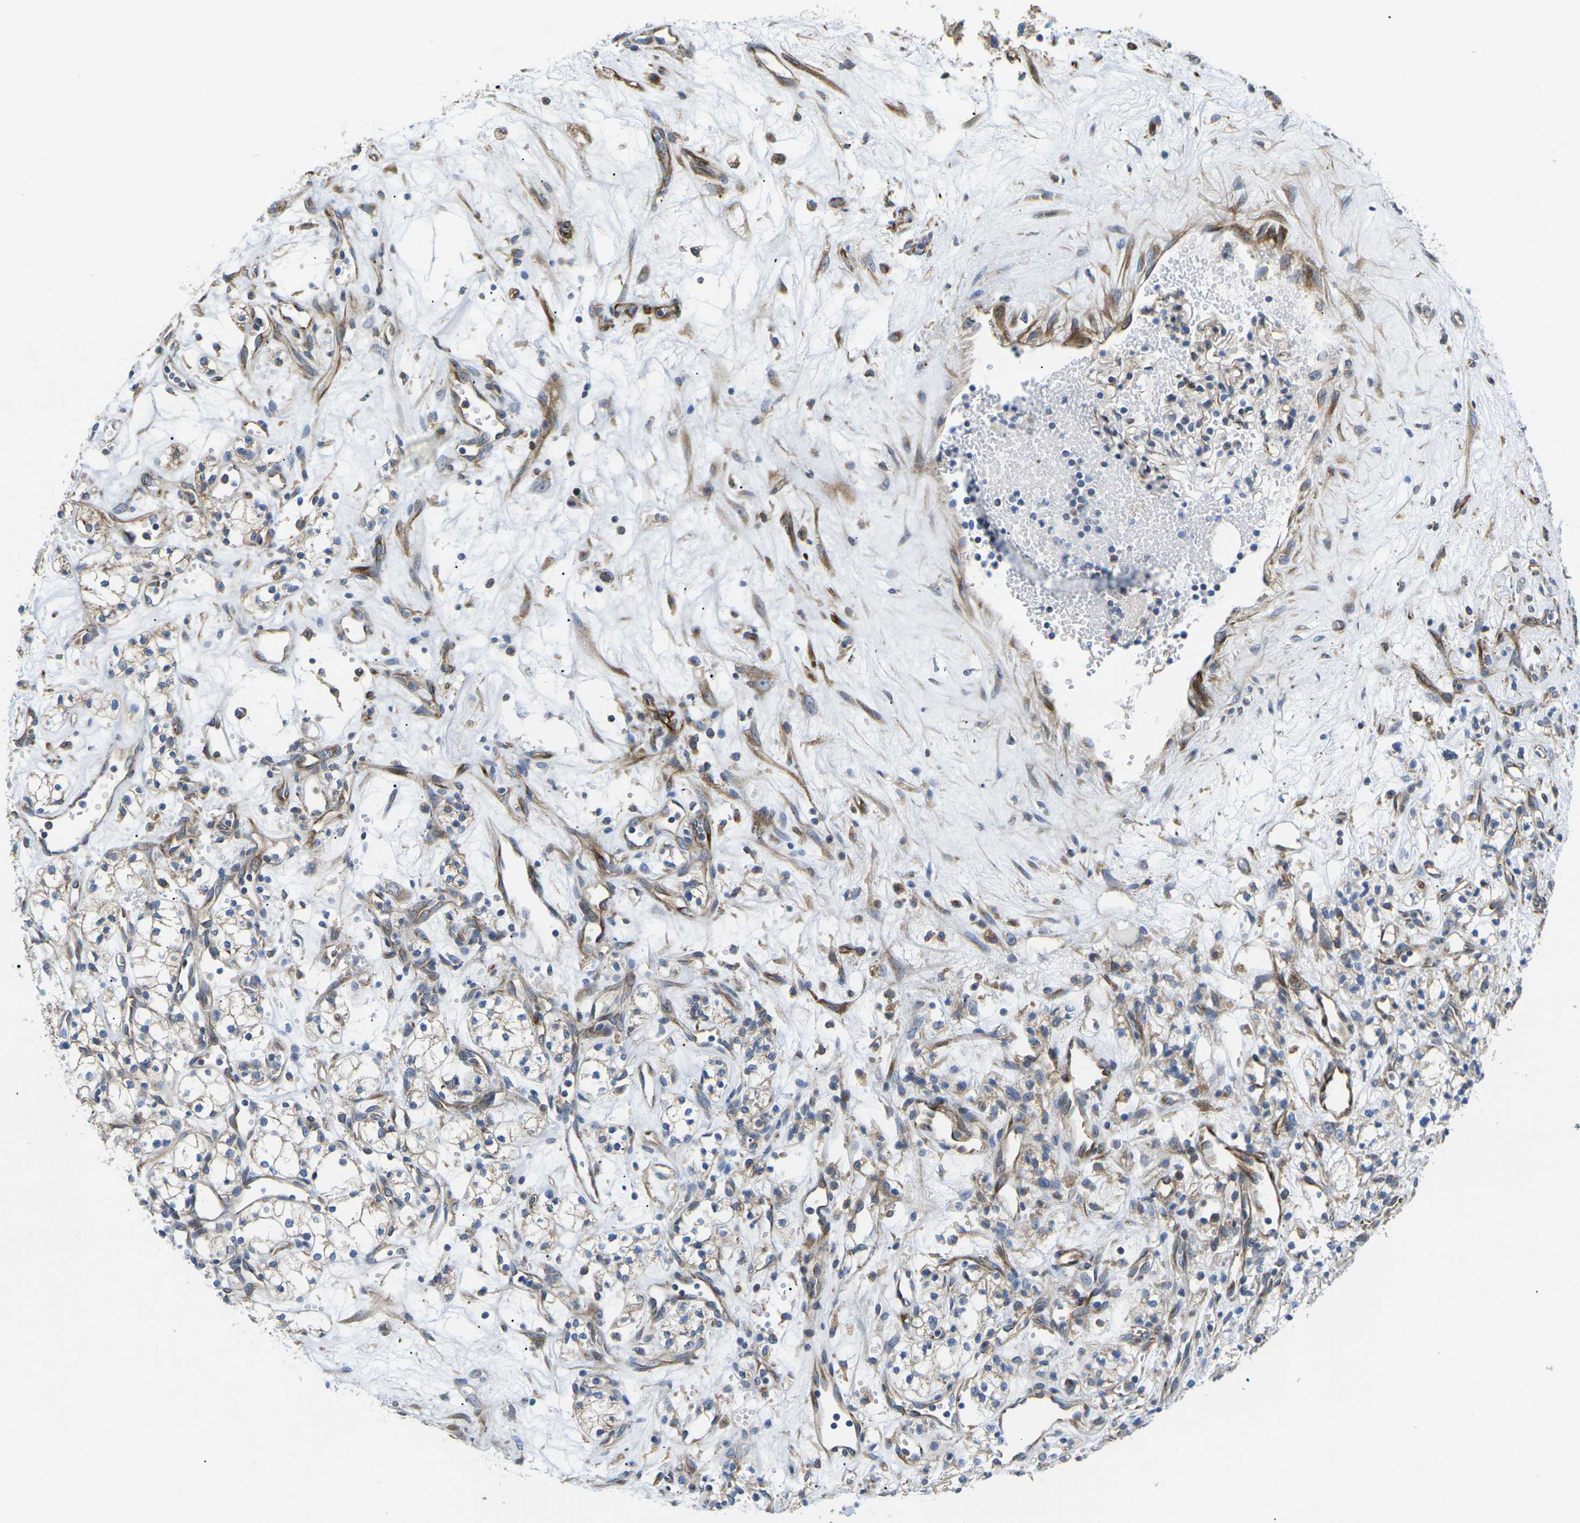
{"staining": {"intensity": "moderate", "quantity": "25%-75%", "location": "cytoplasmic/membranous"}, "tissue": "renal cancer", "cell_type": "Tumor cells", "image_type": "cancer", "snomed": [{"axis": "morphology", "description": "Adenocarcinoma, NOS"}, {"axis": "topography", "description": "Kidney"}], "caption": "IHC of adenocarcinoma (renal) shows medium levels of moderate cytoplasmic/membranous staining in about 25%-75% of tumor cells.", "gene": "TMEFF2", "patient": {"sex": "male", "age": 59}}